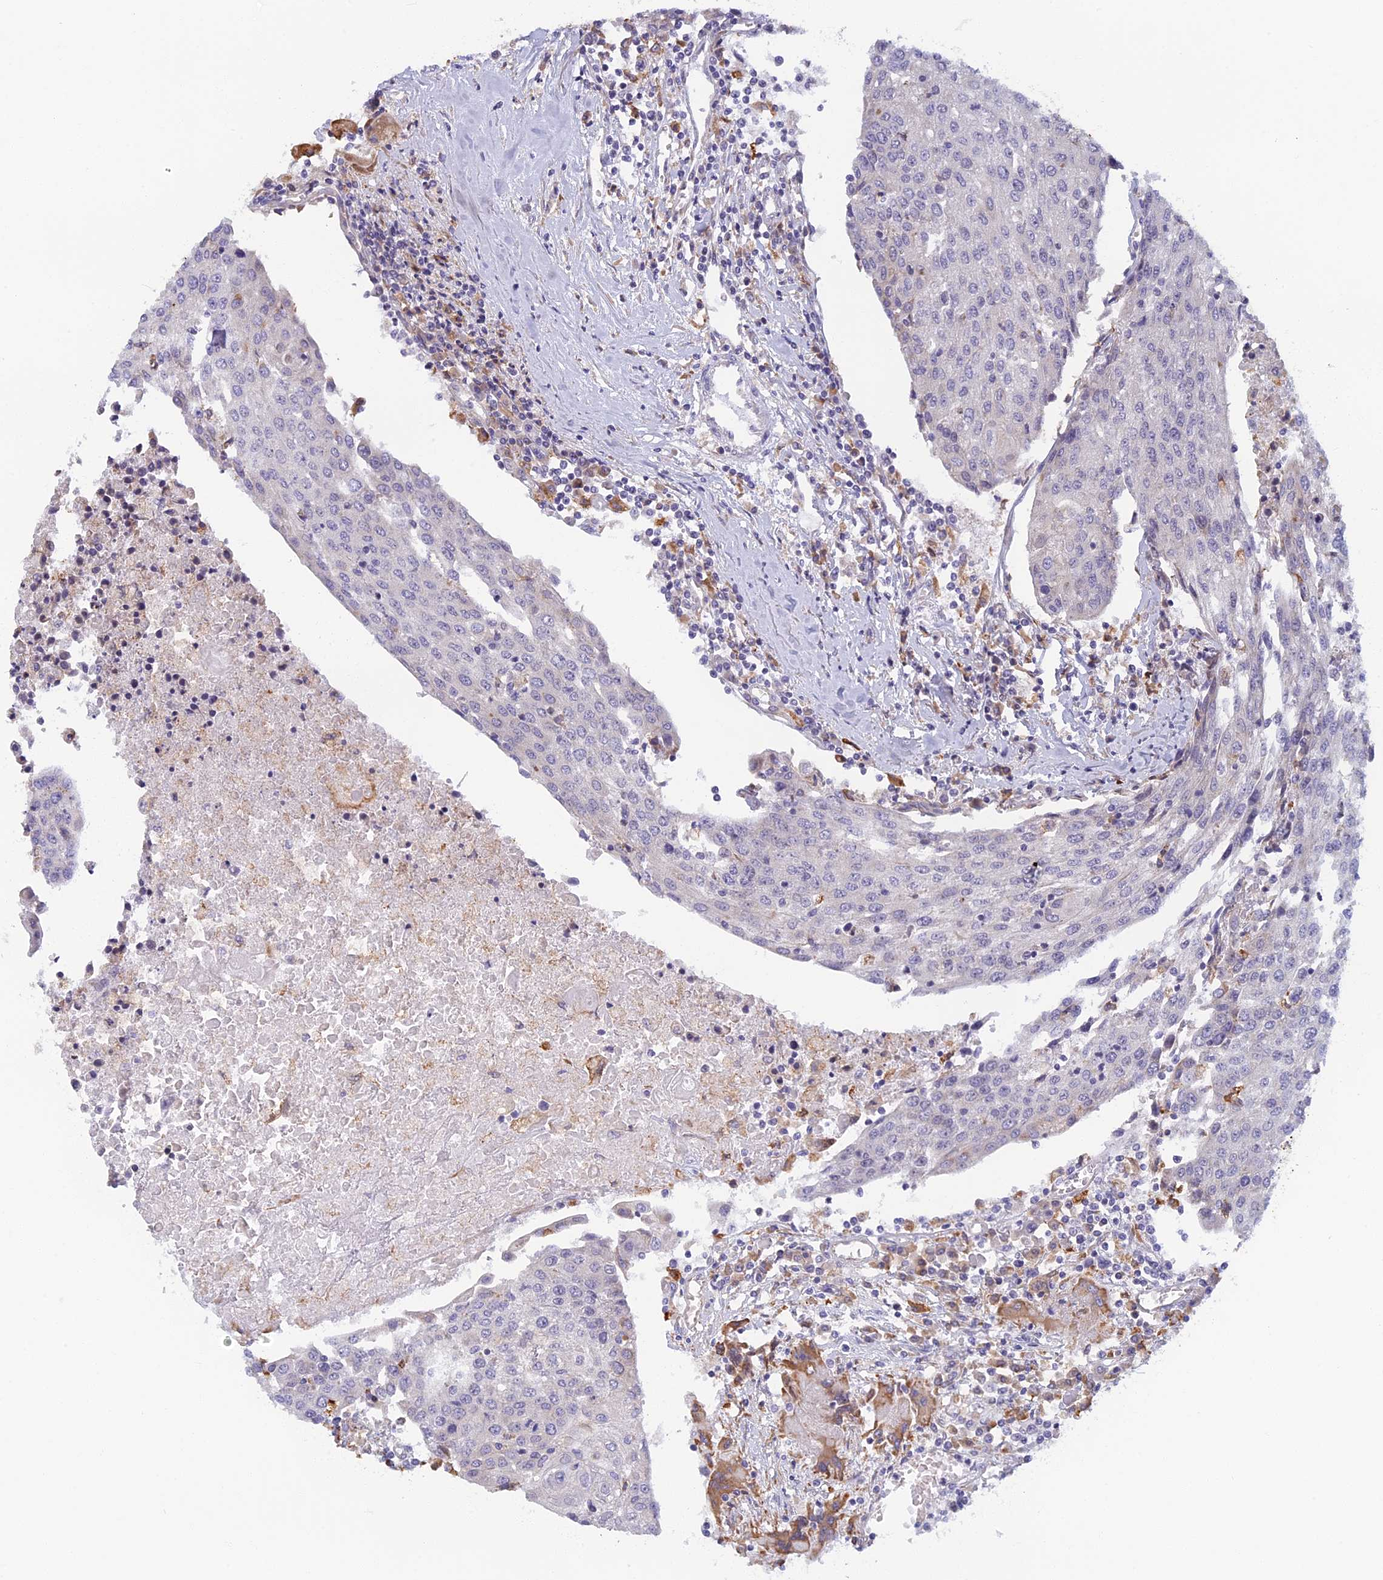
{"staining": {"intensity": "negative", "quantity": "none", "location": "none"}, "tissue": "urothelial cancer", "cell_type": "Tumor cells", "image_type": "cancer", "snomed": [{"axis": "morphology", "description": "Urothelial carcinoma, High grade"}, {"axis": "topography", "description": "Urinary bladder"}], "caption": "Tumor cells show no significant protein staining in urothelial cancer. The staining was performed using DAB to visualize the protein expression in brown, while the nuclei were stained in blue with hematoxylin (Magnification: 20x).", "gene": "DDX51", "patient": {"sex": "female", "age": 85}}